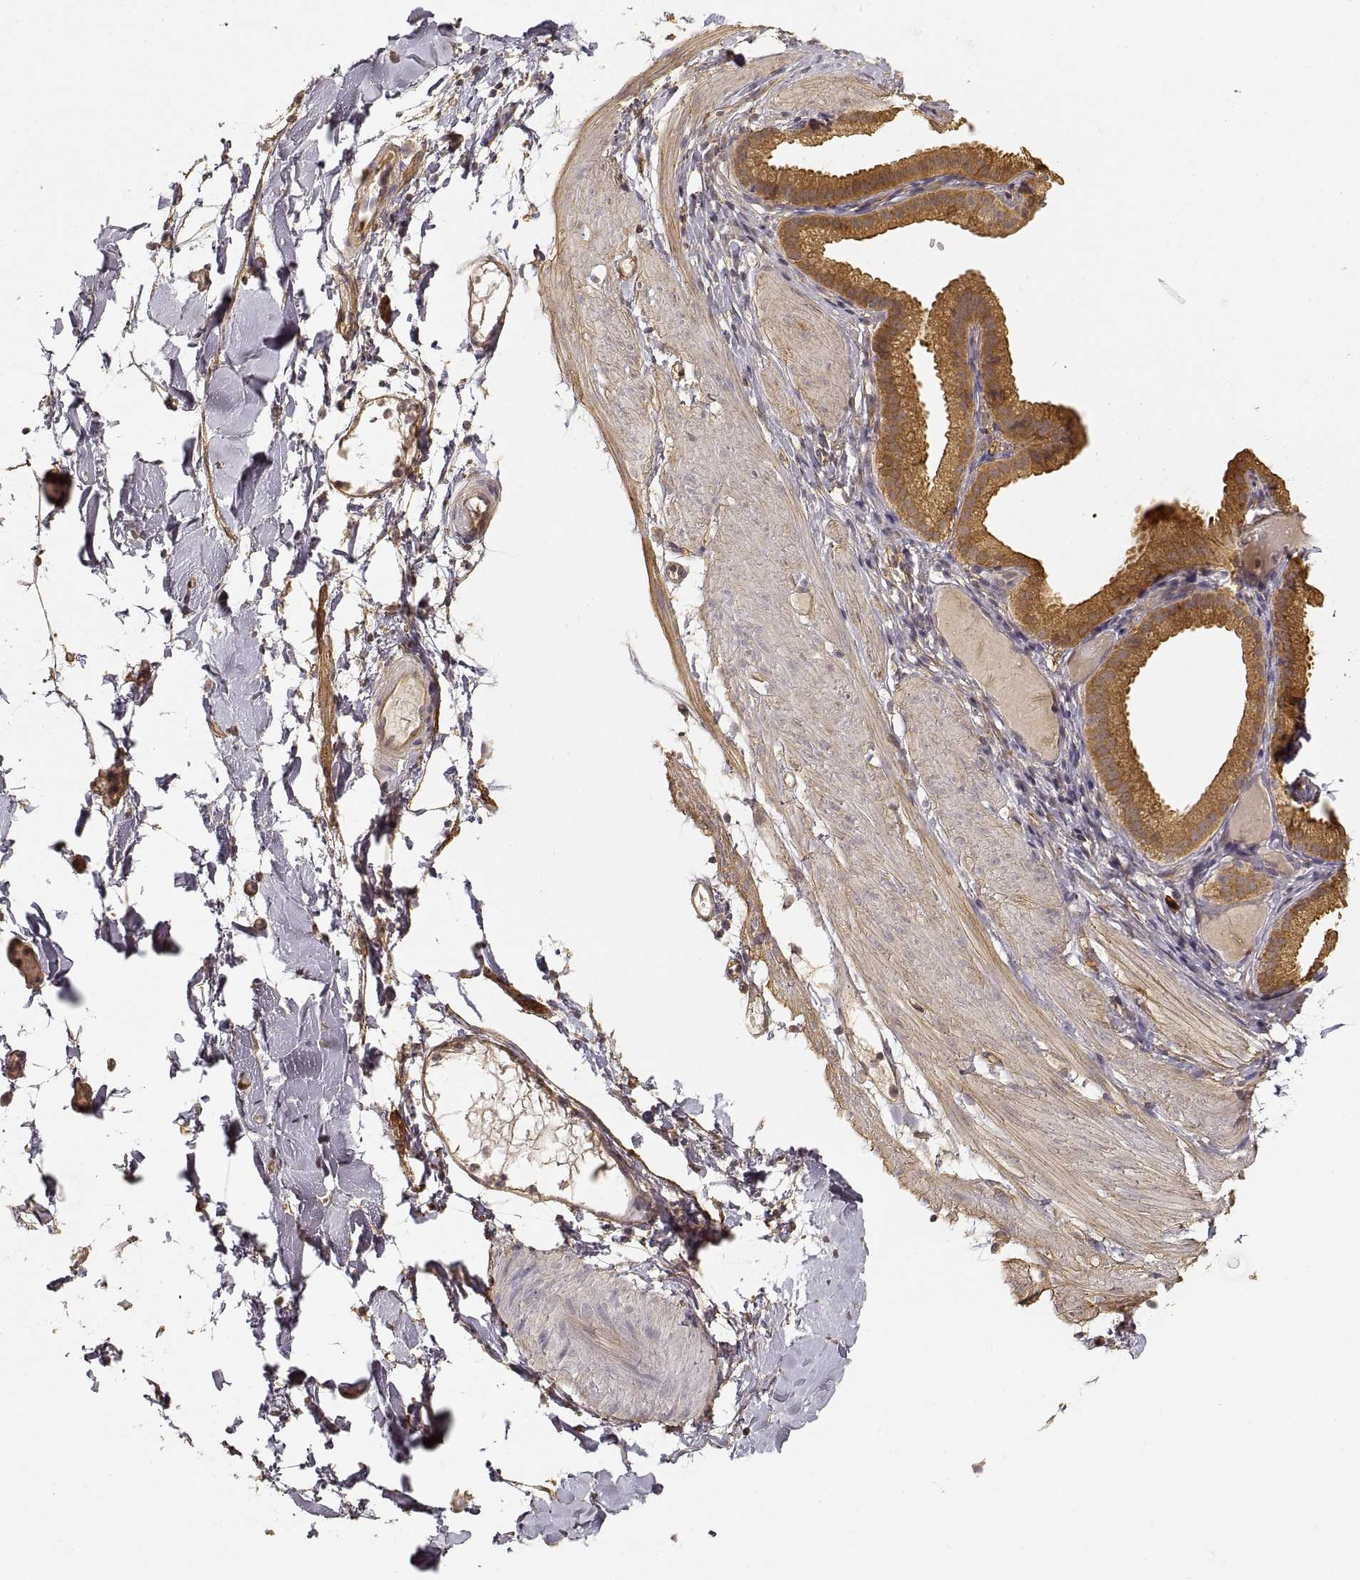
{"staining": {"intensity": "weak", "quantity": ">75%", "location": "cytoplasmic/membranous"}, "tissue": "soft tissue", "cell_type": "Fibroblasts", "image_type": "normal", "snomed": [{"axis": "morphology", "description": "Normal tissue, NOS"}, {"axis": "topography", "description": "Gallbladder"}, {"axis": "topography", "description": "Peripheral nerve tissue"}], "caption": "A brown stain shows weak cytoplasmic/membranous staining of a protein in fibroblasts of benign human soft tissue.", "gene": "LAMA4", "patient": {"sex": "female", "age": 45}}